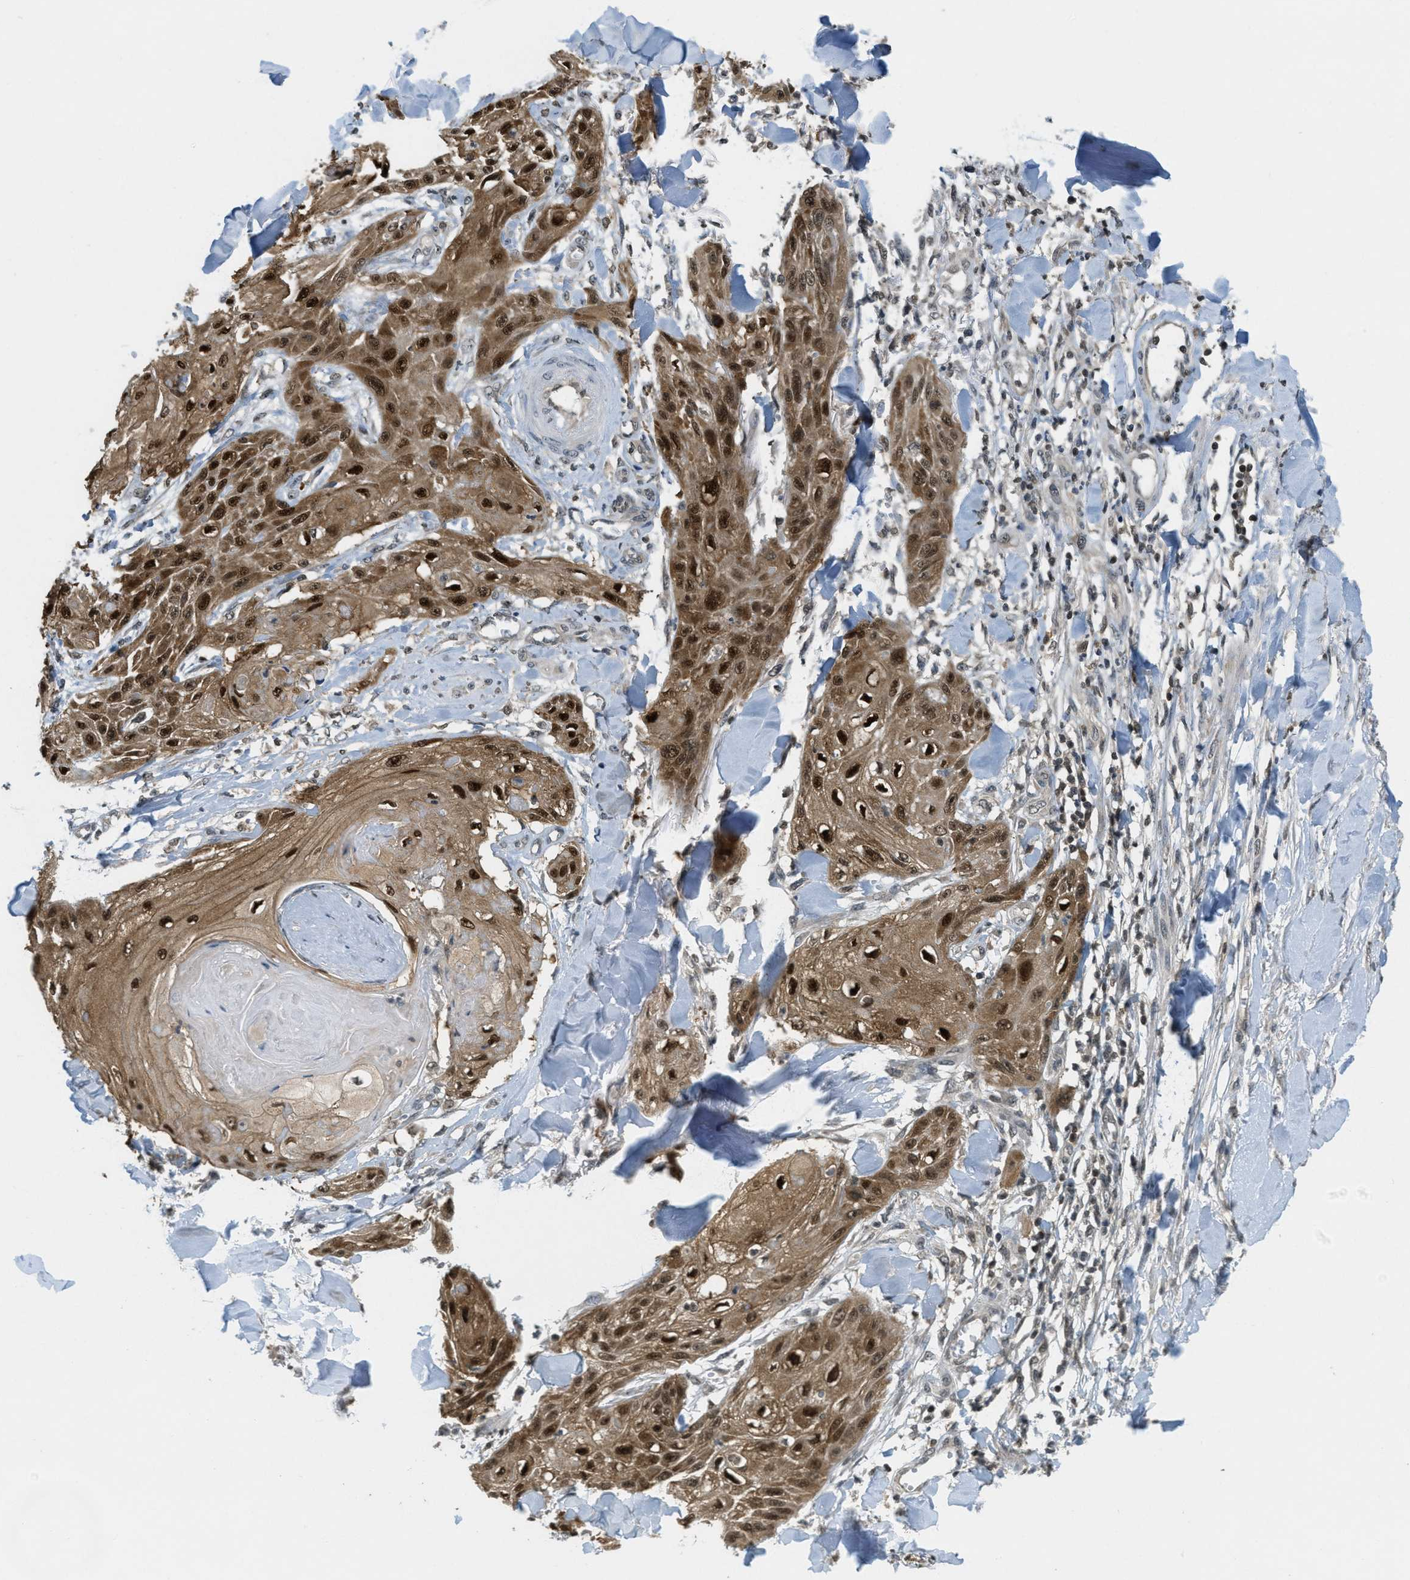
{"staining": {"intensity": "strong", "quantity": ">75%", "location": "cytoplasmic/membranous,nuclear"}, "tissue": "skin cancer", "cell_type": "Tumor cells", "image_type": "cancer", "snomed": [{"axis": "morphology", "description": "Squamous cell carcinoma, NOS"}, {"axis": "topography", "description": "Skin"}], "caption": "High-power microscopy captured an immunohistochemistry photomicrograph of skin cancer, revealing strong cytoplasmic/membranous and nuclear staining in about >75% of tumor cells.", "gene": "DNAJB1", "patient": {"sex": "male", "age": 74}}